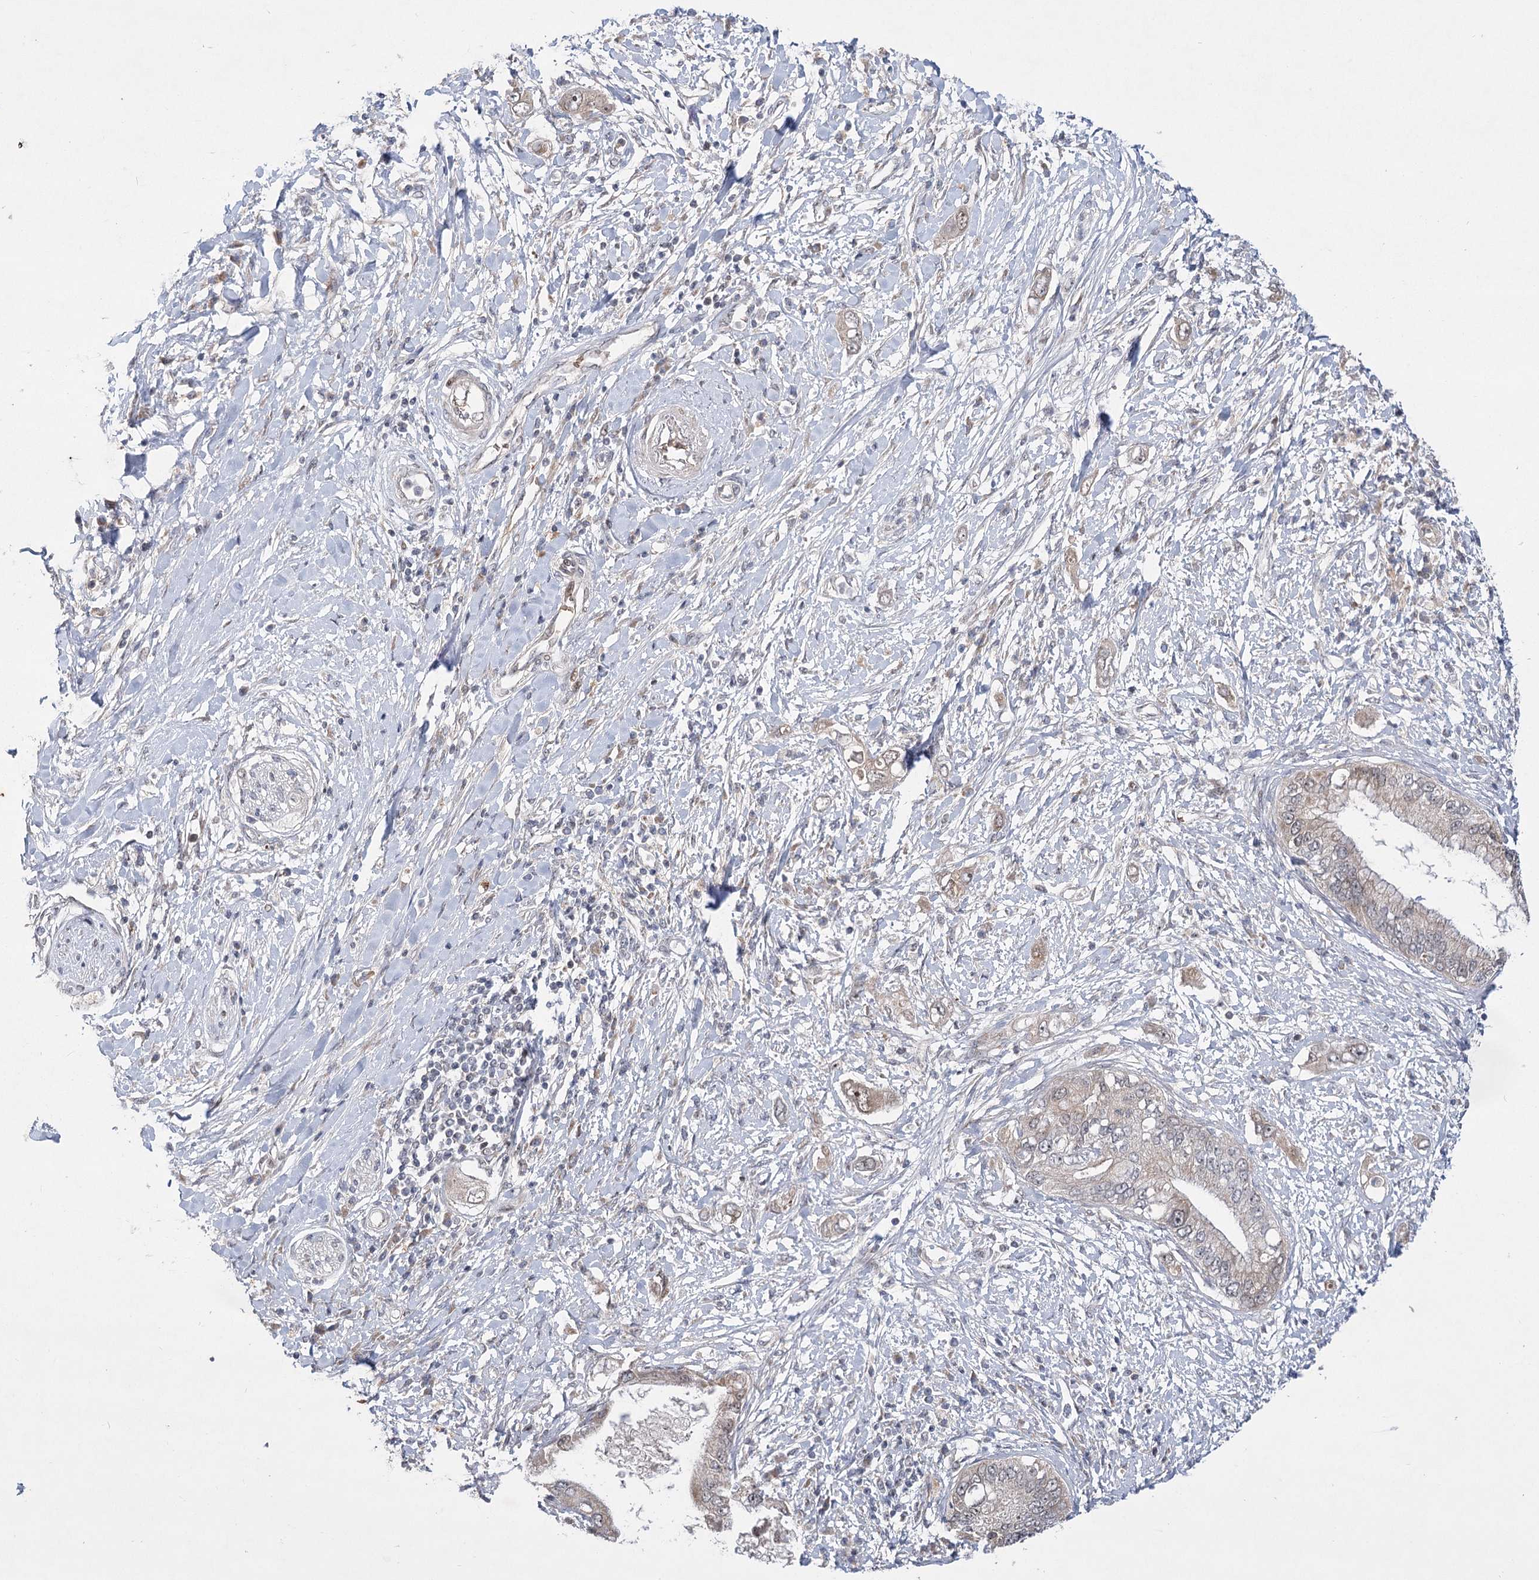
{"staining": {"intensity": "moderate", "quantity": "<25%", "location": "cytoplasmic/membranous,nuclear"}, "tissue": "pancreatic cancer", "cell_type": "Tumor cells", "image_type": "cancer", "snomed": [{"axis": "morphology", "description": "Inflammation, NOS"}, {"axis": "morphology", "description": "Adenocarcinoma, NOS"}, {"axis": "topography", "description": "Pancreas"}], "caption": "This is an image of immunohistochemistry (IHC) staining of pancreatic cancer, which shows moderate staining in the cytoplasmic/membranous and nuclear of tumor cells.", "gene": "NSMCE4A", "patient": {"sex": "female", "age": 56}}